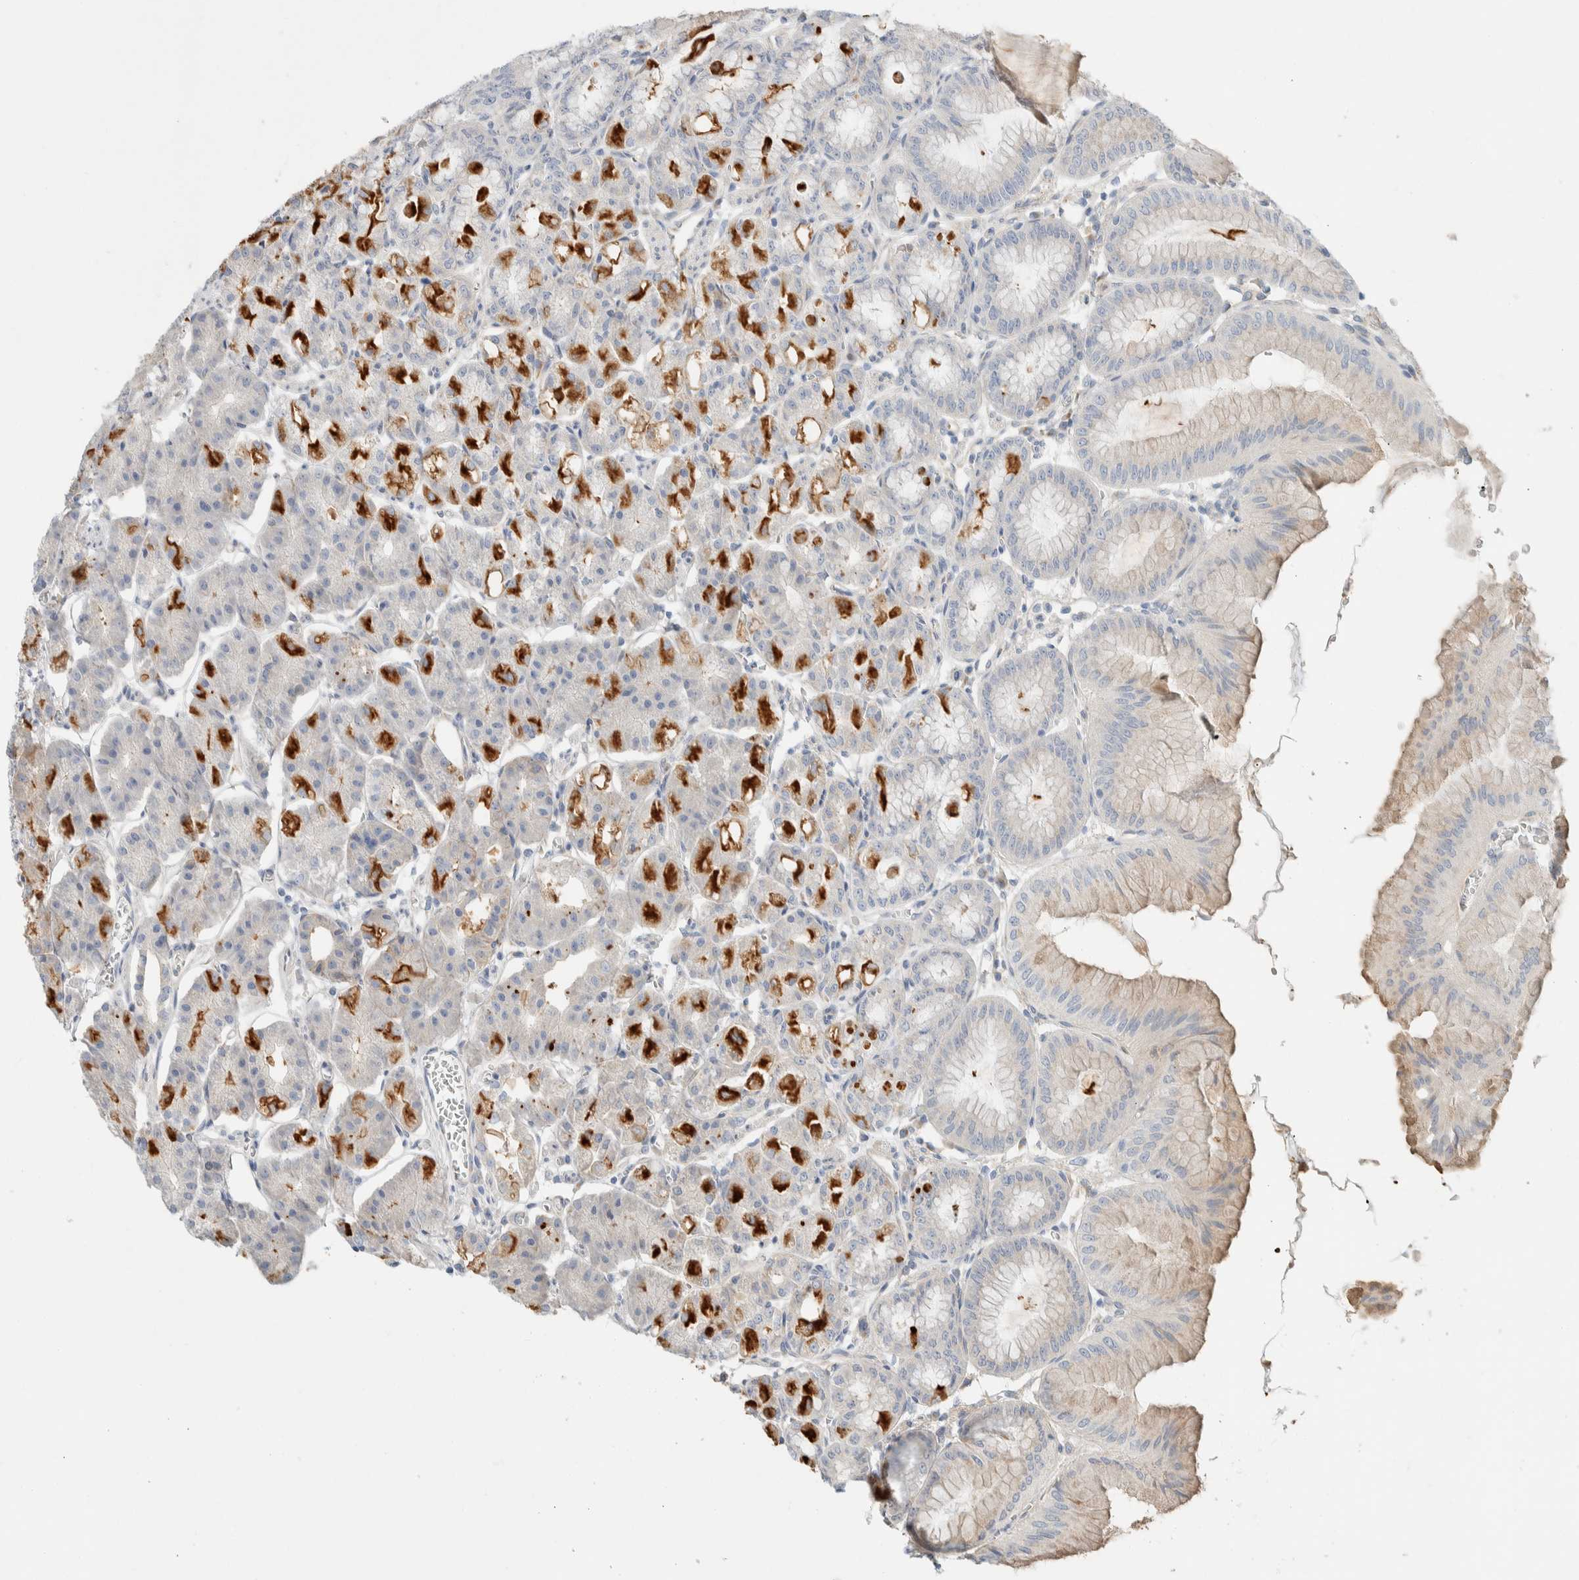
{"staining": {"intensity": "strong", "quantity": "25%-75%", "location": "cytoplasmic/membranous"}, "tissue": "stomach", "cell_type": "Glandular cells", "image_type": "normal", "snomed": [{"axis": "morphology", "description": "Normal tissue, NOS"}, {"axis": "topography", "description": "Stomach, lower"}], "caption": "Protein analysis of unremarkable stomach reveals strong cytoplasmic/membranous staining in about 25%-75% of glandular cells. The protein of interest is shown in brown color, while the nuclei are stained blue.", "gene": "TMEM184B", "patient": {"sex": "male", "age": 71}}